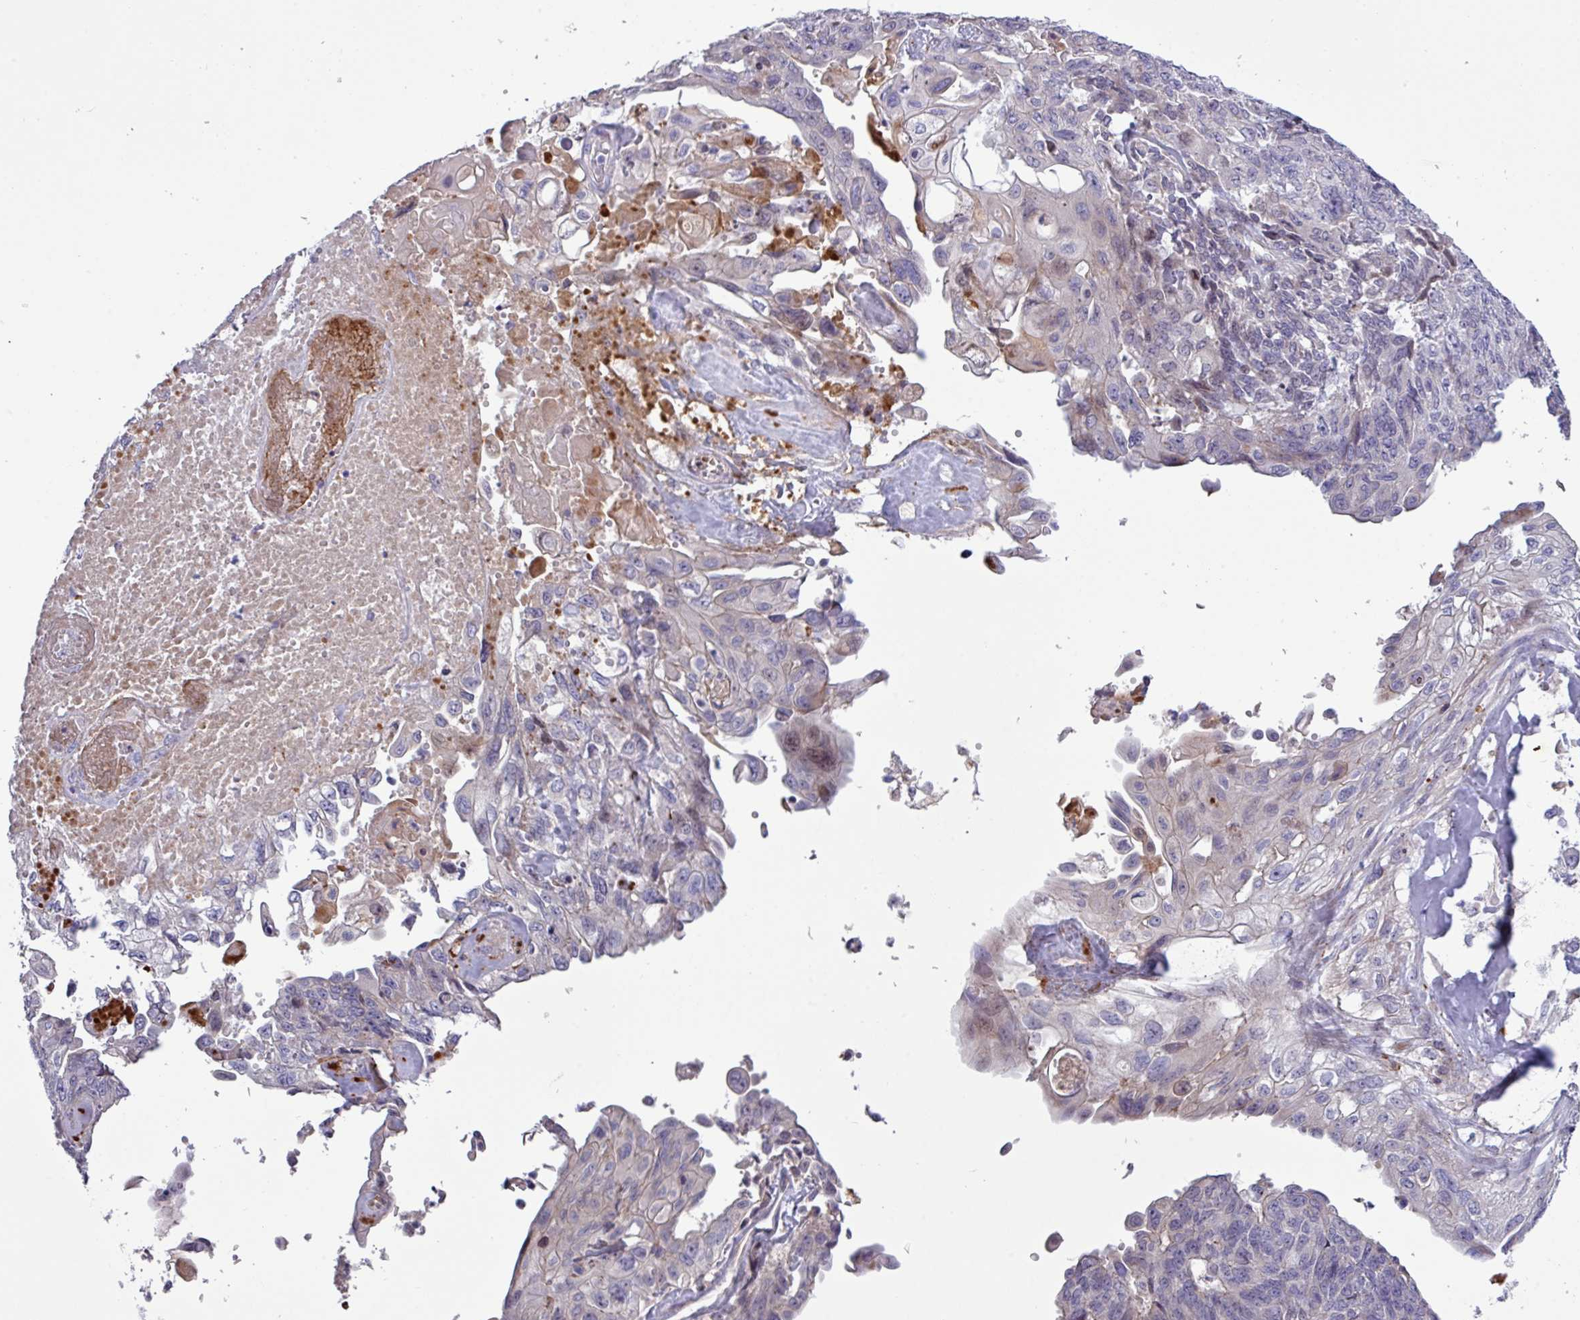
{"staining": {"intensity": "negative", "quantity": "none", "location": "none"}, "tissue": "endometrial cancer", "cell_type": "Tumor cells", "image_type": "cancer", "snomed": [{"axis": "morphology", "description": "Adenocarcinoma, NOS"}, {"axis": "topography", "description": "Endometrium"}], "caption": "This is an immunohistochemistry (IHC) histopathology image of adenocarcinoma (endometrial). There is no positivity in tumor cells.", "gene": "TNFSF12", "patient": {"sex": "female", "age": 32}}